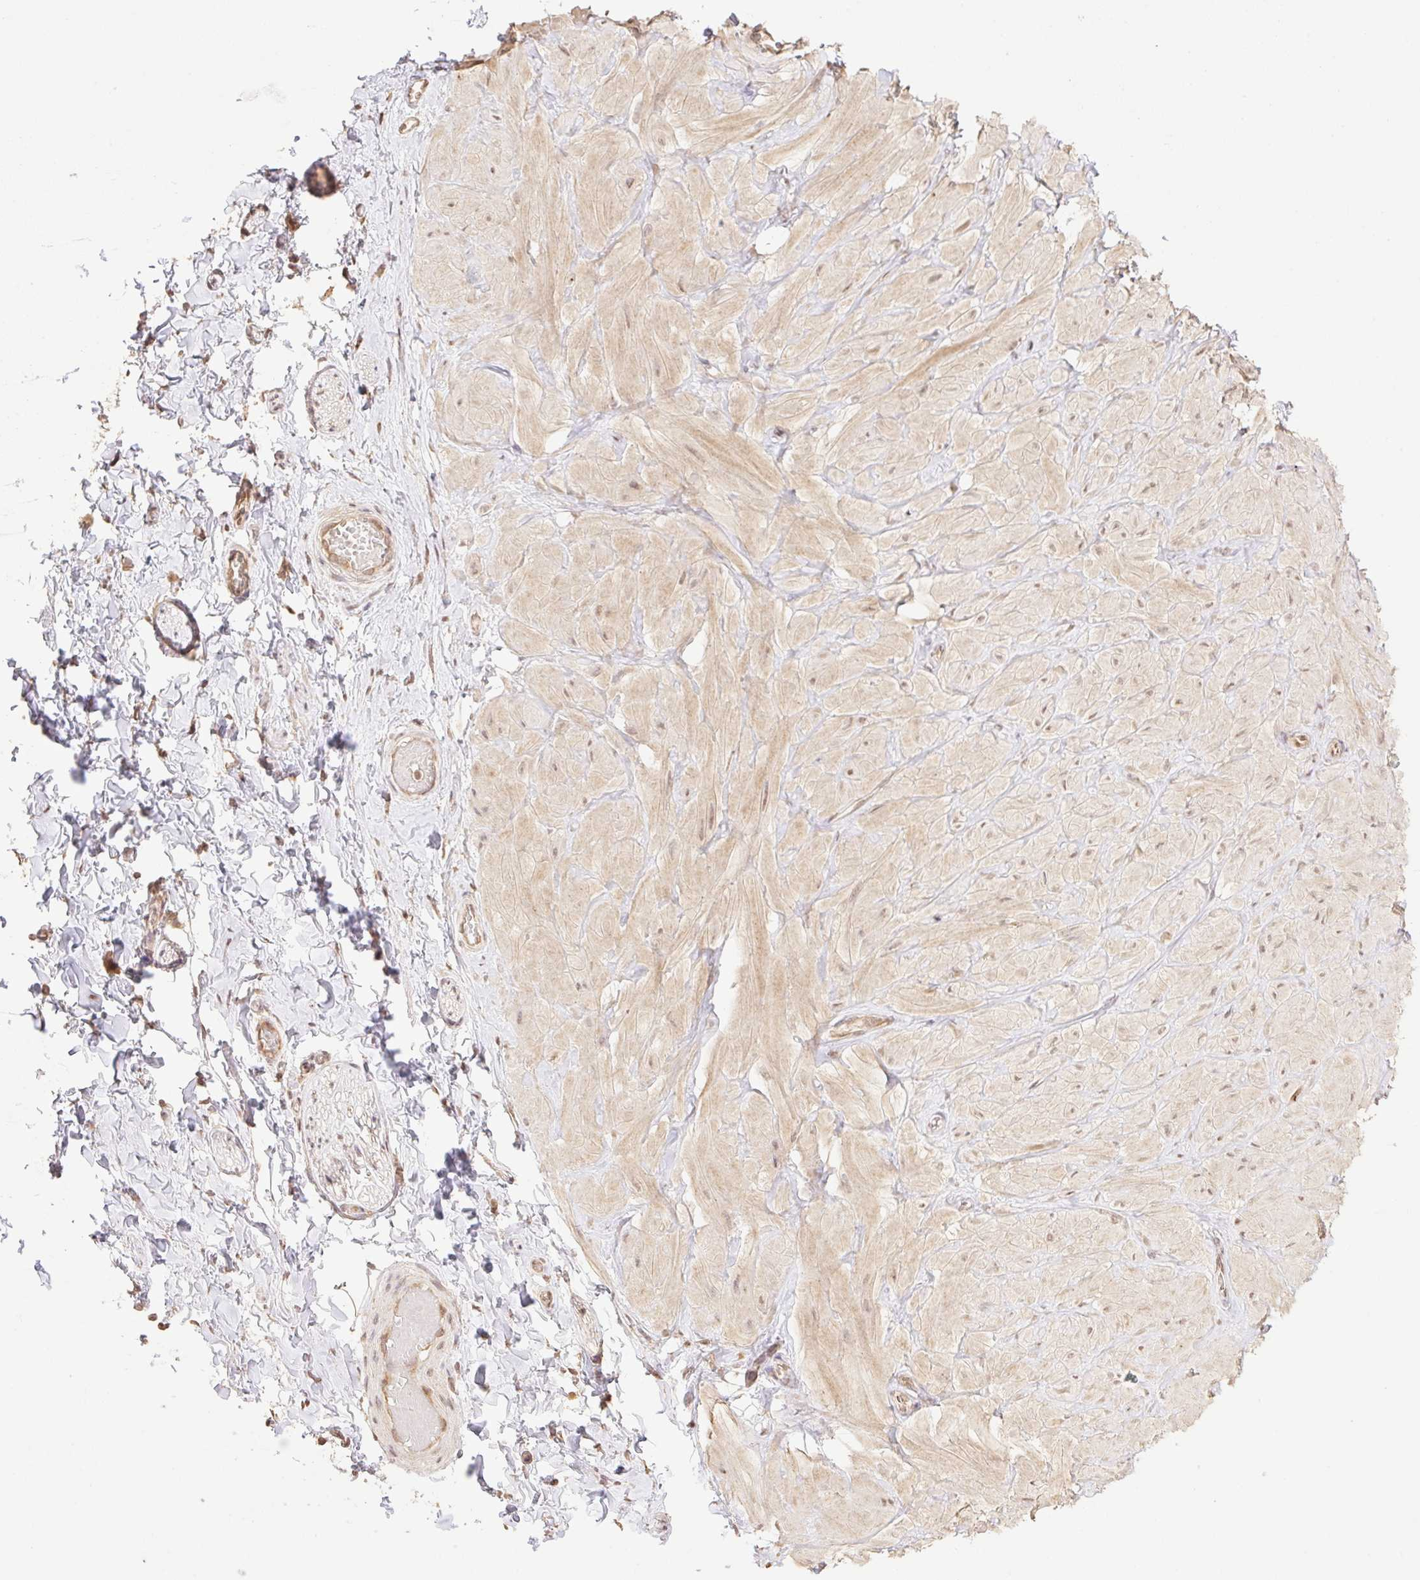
{"staining": {"intensity": "negative", "quantity": "none", "location": "none"}, "tissue": "adipose tissue", "cell_type": "Adipocytes", "image_type": "normal", "snomed": [{"axis": "morphology", "description": "Normal tissue, NOS"}, {"axis": "topography", "description": "Soft tissue"}, {"axis": "topography", "description": "Adipose tissue"}, {"axis": "topography", "description": "Vascular tissue"}, {"axis": "topography", "description": "Peripheral nerve tissue"}], "caption": "DAB immunohistochemical staining of unremarkable human adipose tissue demonstrates no significant expression in adipocytes. (Stains: DAB immunohistochemistry (IHC) with hematoxylin counter stain, Microscopy: brightfield microscopy at high magnification).", "gene": "VPS25", "patient": {"sex": "male", "age": 29}}